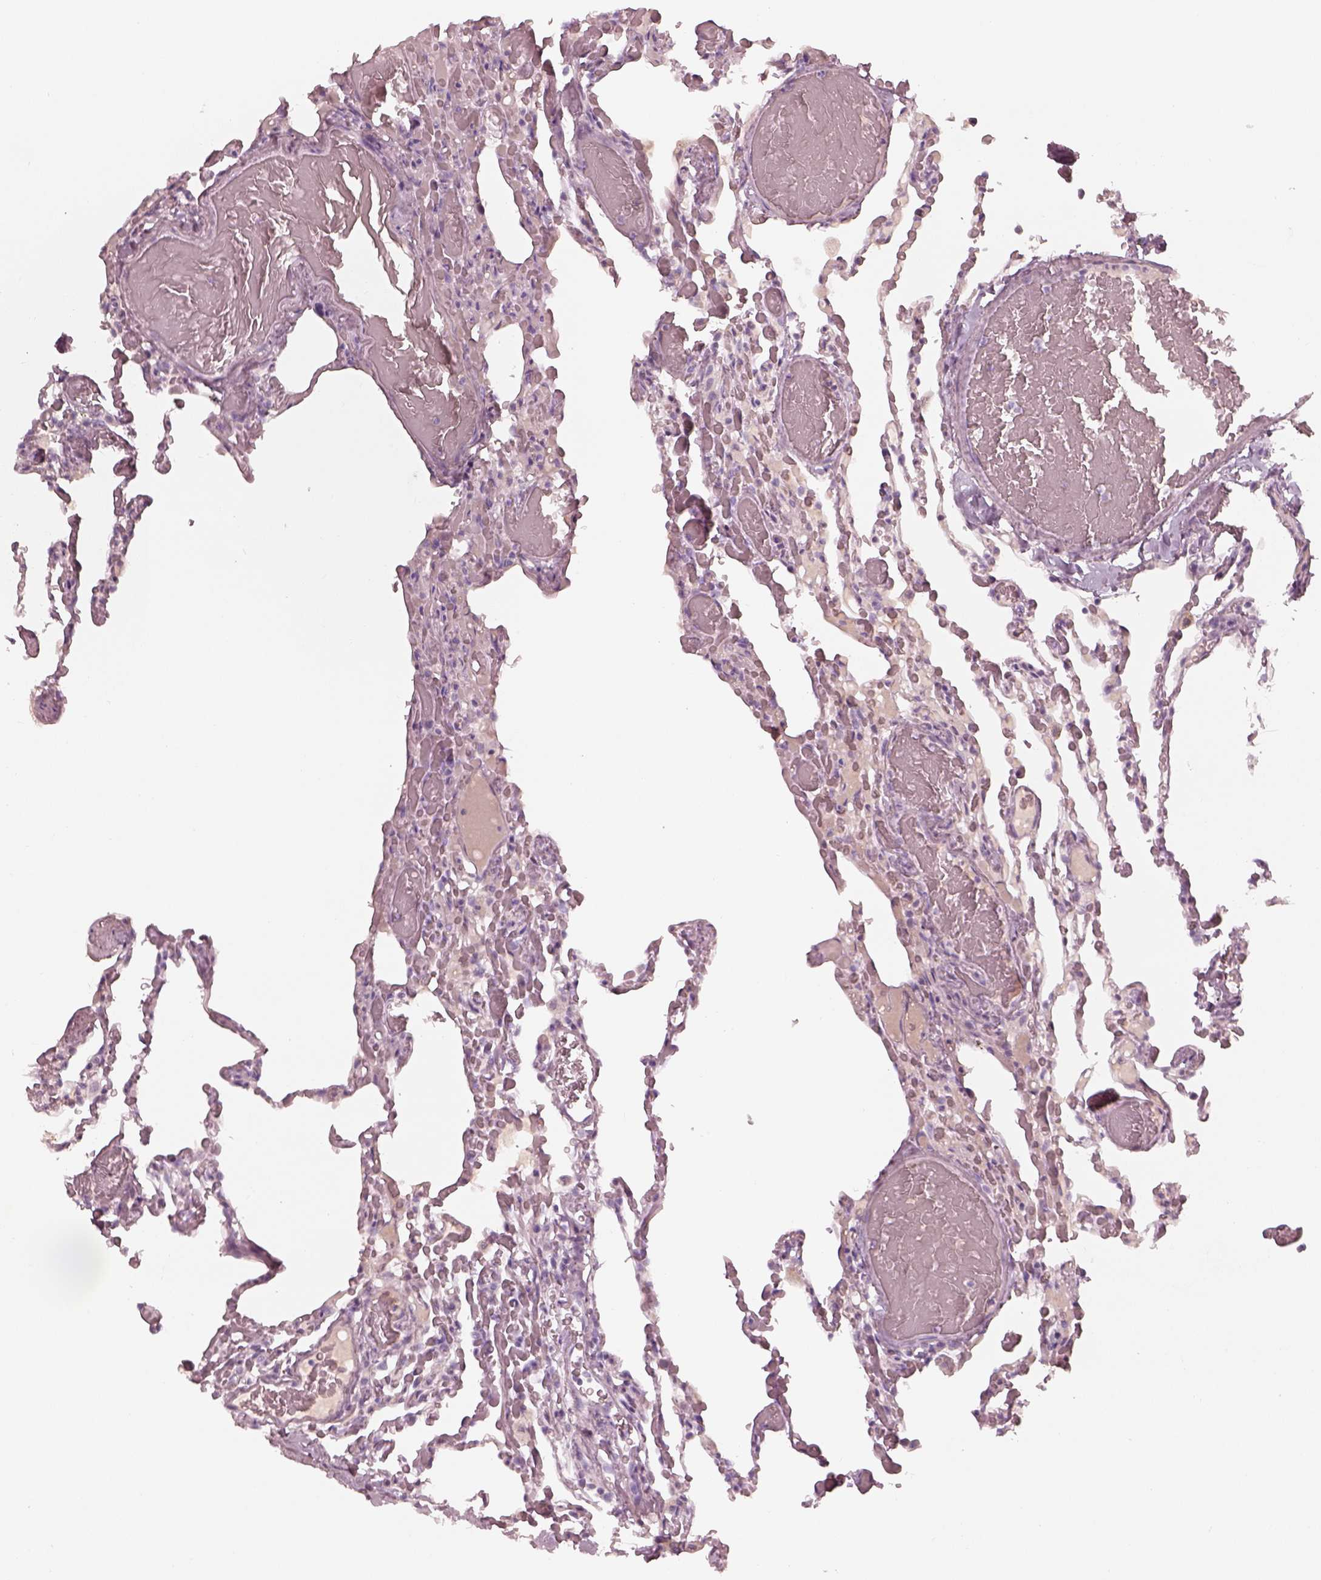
{"staining": {"intensity": "negative", "quantity": "none", "location": "none"}, "tissue": "lung", "cell_type": "Alveolar cells", "image_type": "normal", "snomed": [{"axis": "morphology", "description": "Normal tissue, NOS"}, {"axis": "topography", "description": "Lung"}], "caption": "High power microscopy histopathology image of an immunohistochemistry histopathology image of normal lung, revealing no significant positivity in alveolar cells.", "gene": "SPATA6L", "patient": {"sex": "female", "age": 43}}